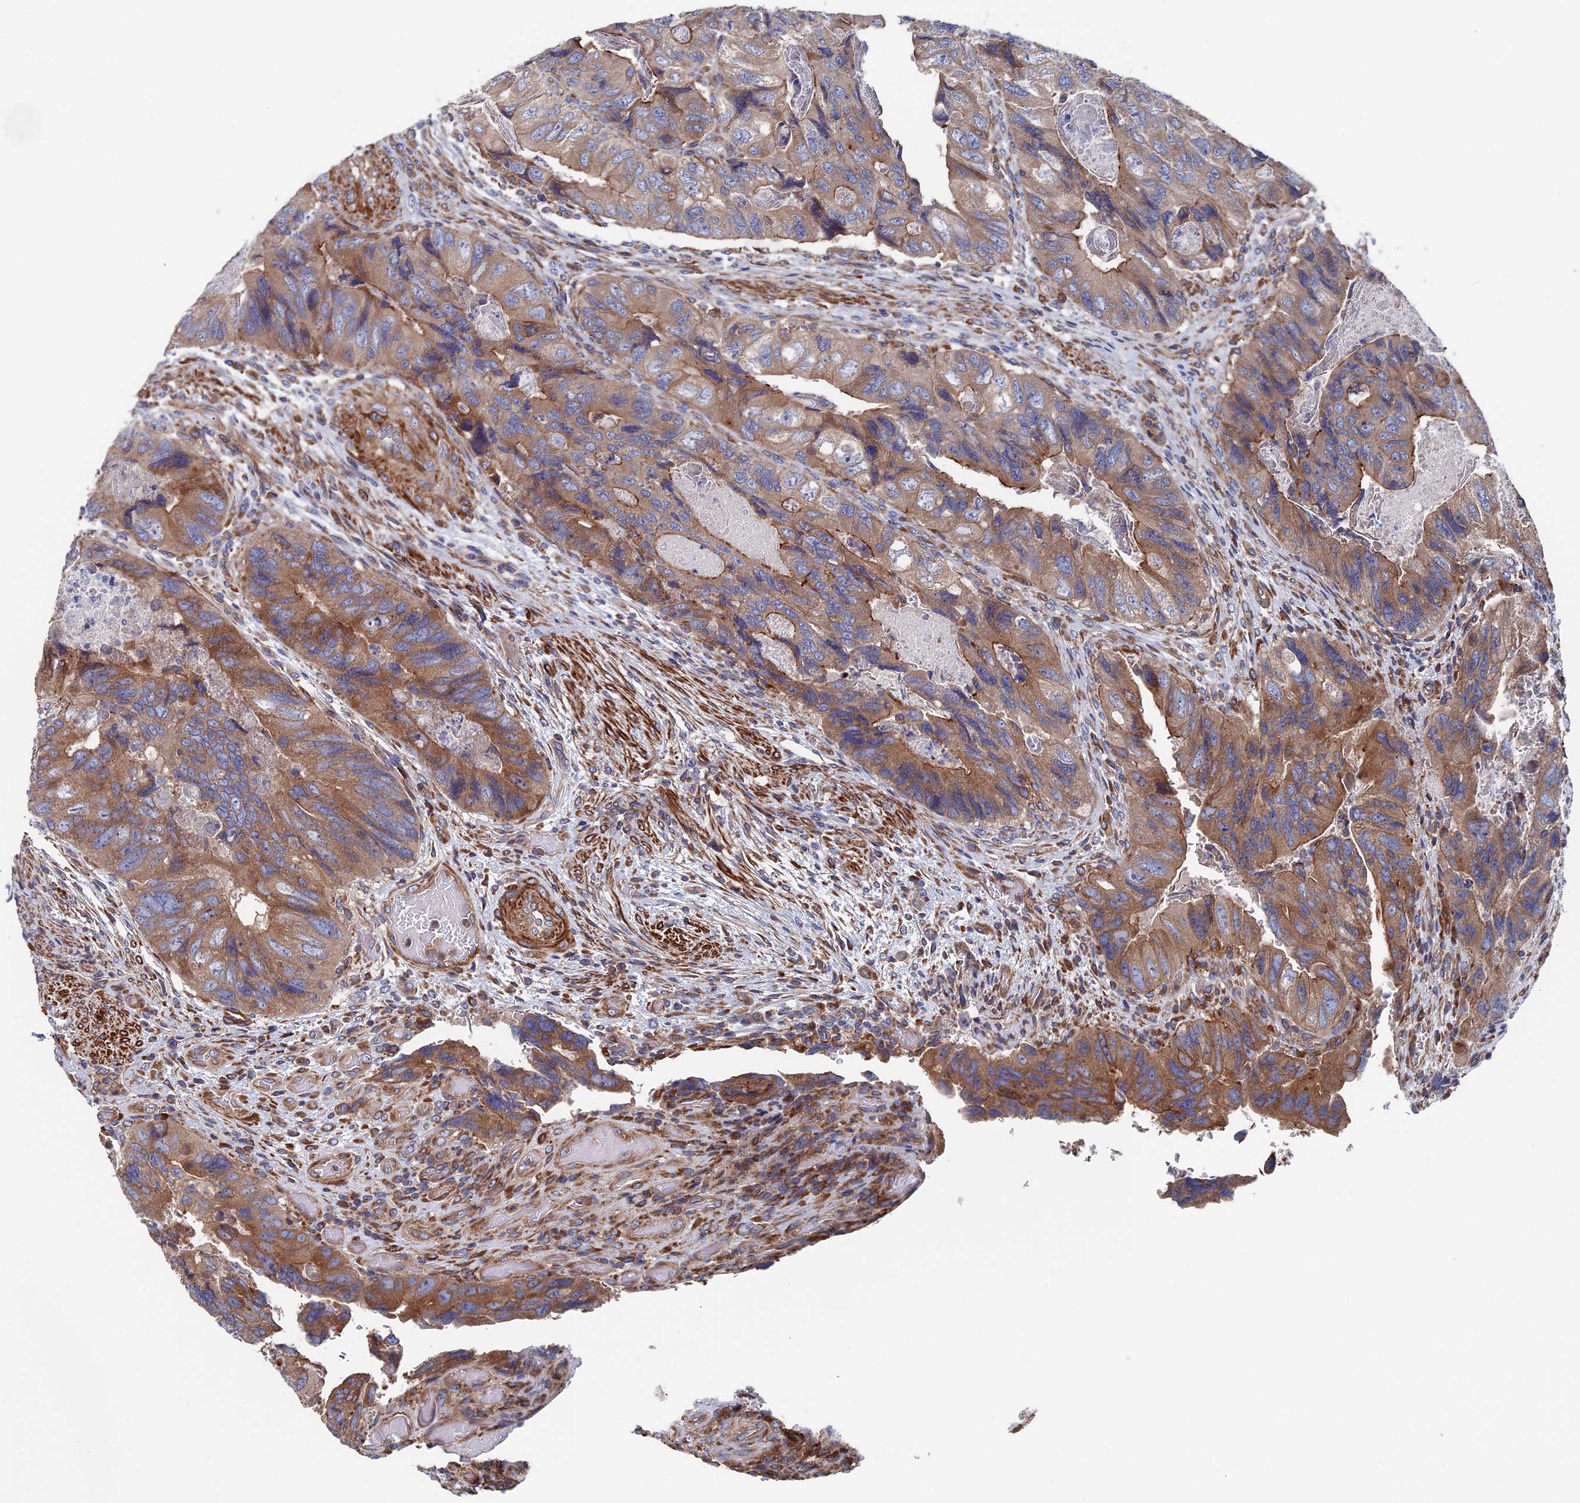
{"staining": {"intensity": "moderate", "quantity": ">75%", "location": "cytoplasmic/membranous"}, "tissue": "colorectal cancer", "cell_type": "Tumor cells", "image_type": "cancer", "snomed": [{"axis": "morphology", "description": "Adenocarcinoma, NOS"}, {"axis": "topography", "description": "Rectum"}], "caption": "Moderate cytoplasmic/membranous protein positivity is appreciated in approximately >75% of tumor cells in colorectal cancer.", "gene": "DNAJC3", "patient": {"sex": "male", "age": 63}}